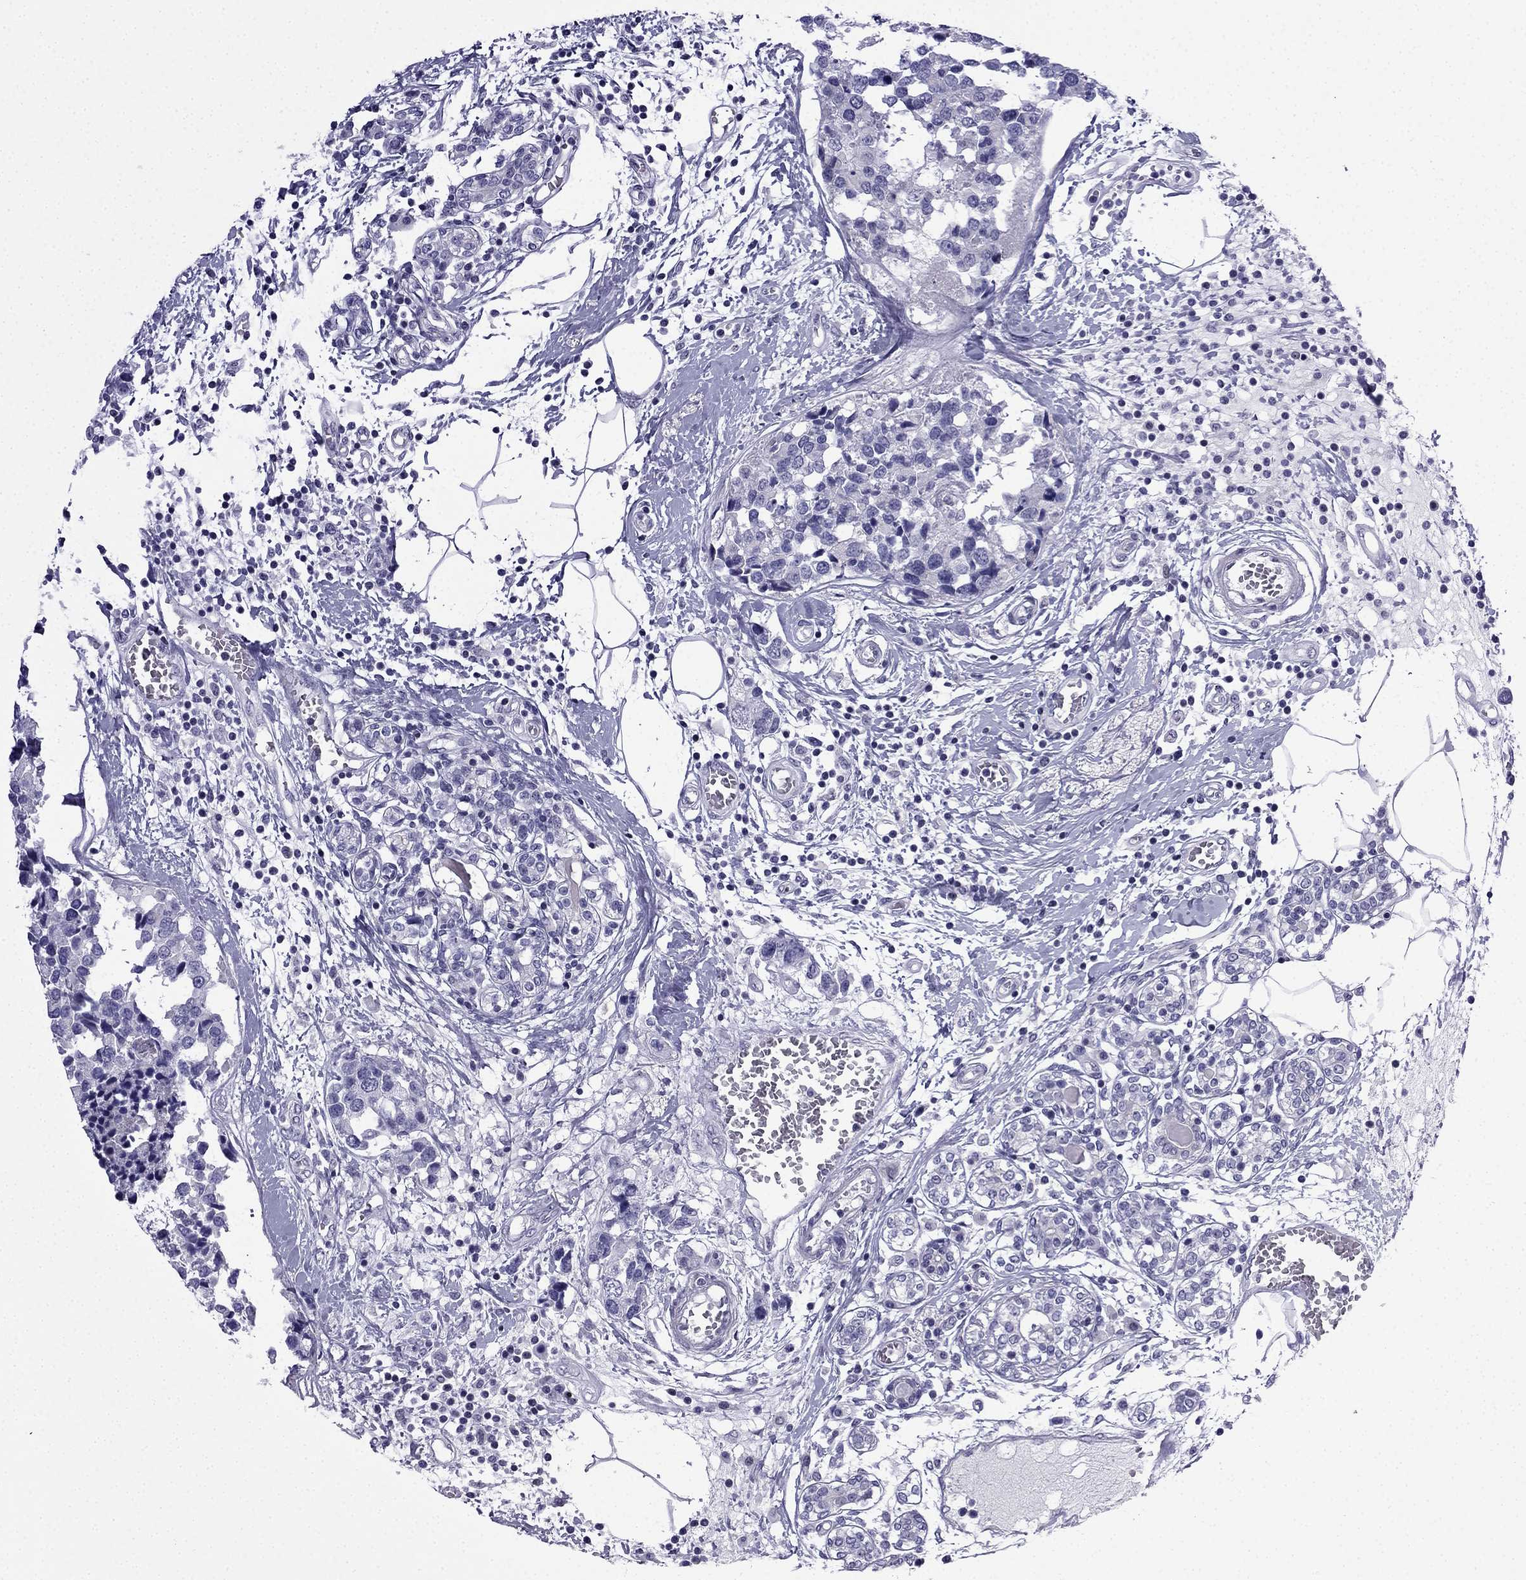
{"staining": {"intensity": "negative", "quantity": "none", "location": "none"}, "tissue": "breast cancer", "cell_type": "Tumor cells", "image_type": "cancer", "snomed": [{"axis": "morphology", "description": "Lobular carcinoma"}, {"axis": "topography", "description": "Breast"}], "caption": "An image of lobular carcinoma (breast) stained for a protein displays no brown staining in tumor cells.", "gene": "POM121L12", "patient": {"sex": "female", "age": 59}}